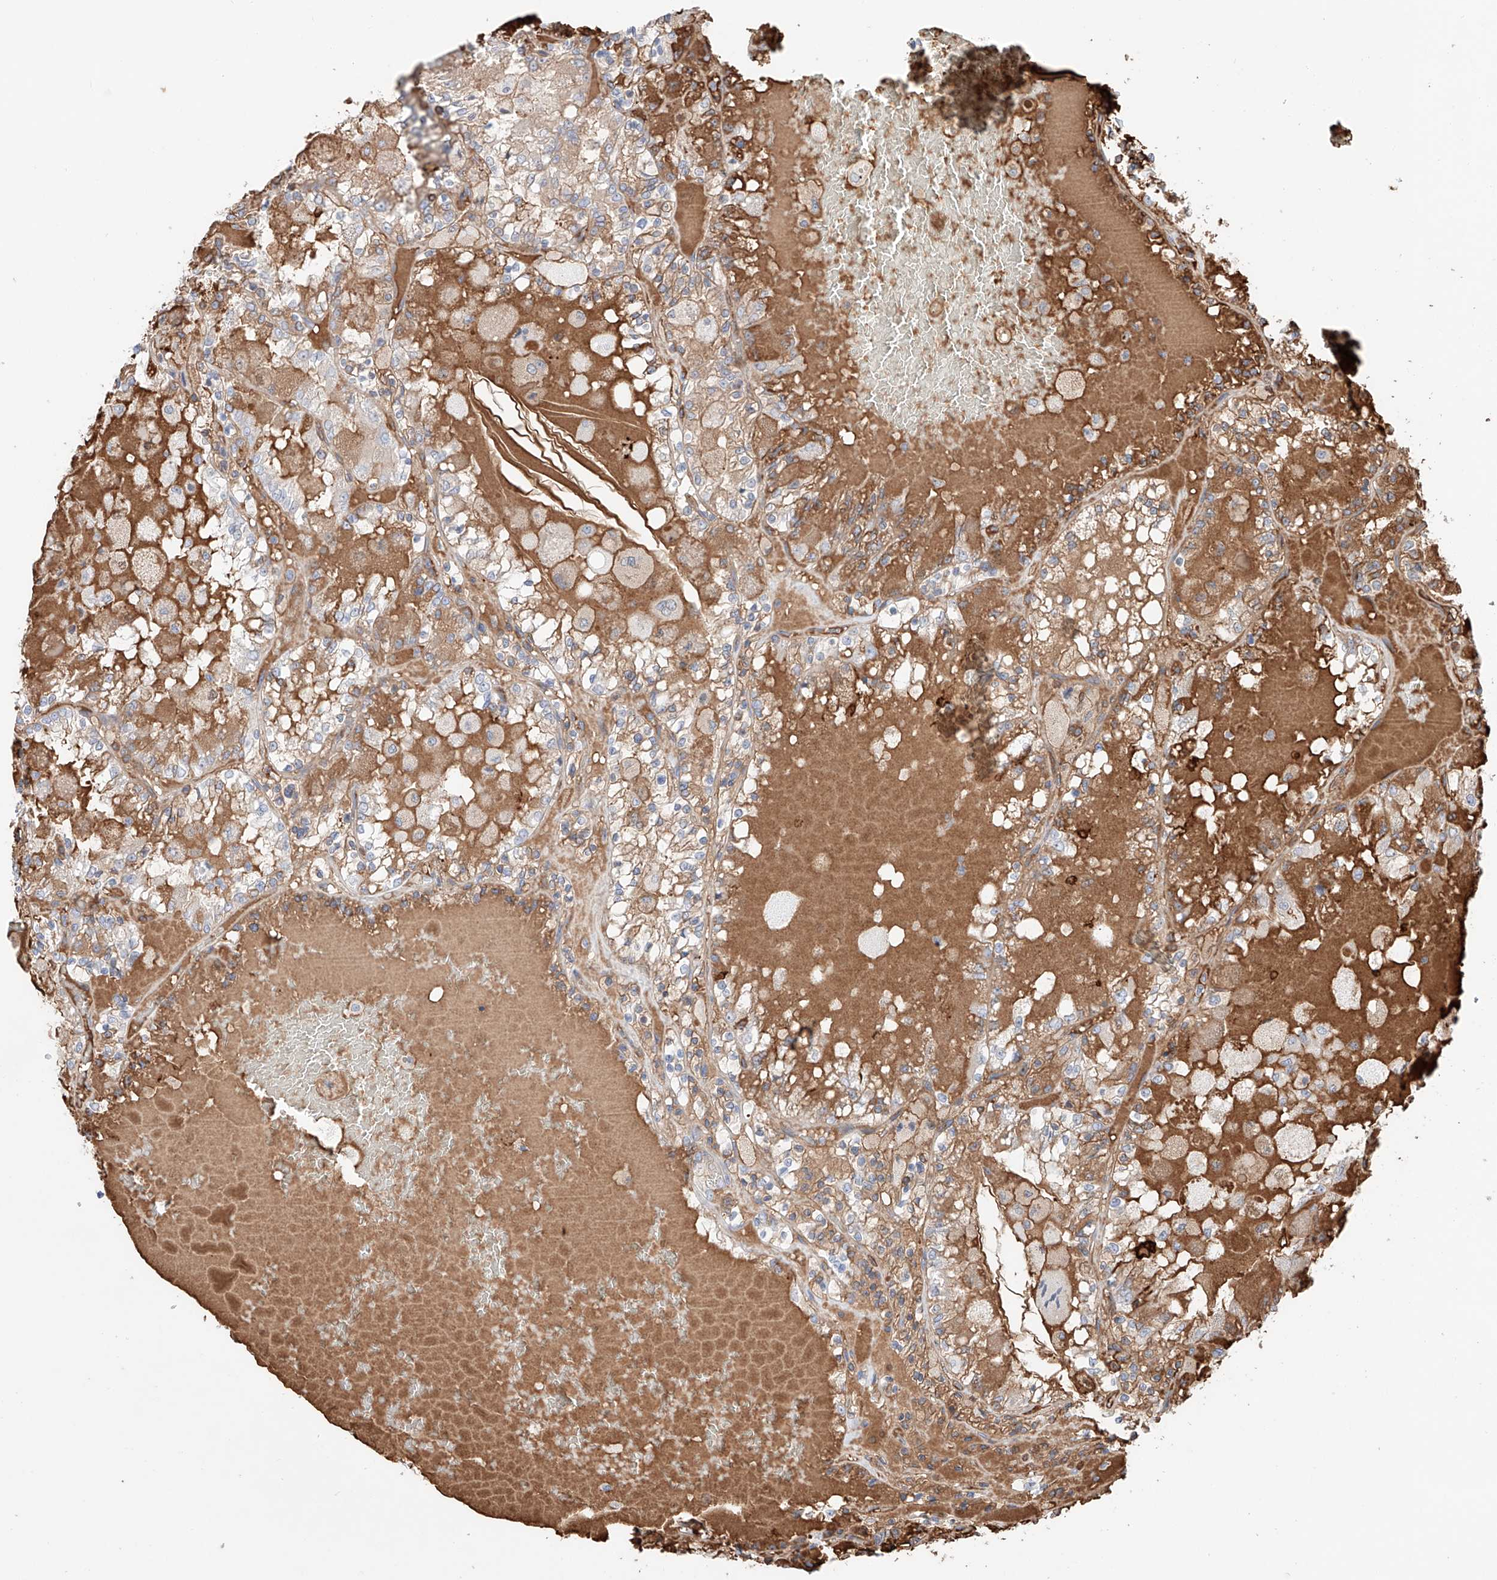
{"staining": {"intensity": "moderate", "quantity": ">75%", "location": "cytoplasmic/membranous"}, "tissue": "renal cancer", "cell_type": "Tumor cells", "image_type": "cancer", "snomed": [{"axis": "morphology", "description": "Adenocarcinoma, NOS"}, {"axis": "topography", "description": "Kidney"}], "caption": "Tumor cells display medium levels of moderate cytoplasmic/membranous expression in about >75% of cells in human renal cancer (adenocarcinoma).", "gene": "PGGT1B", "patient": {"sex": "female", "age": 56}}